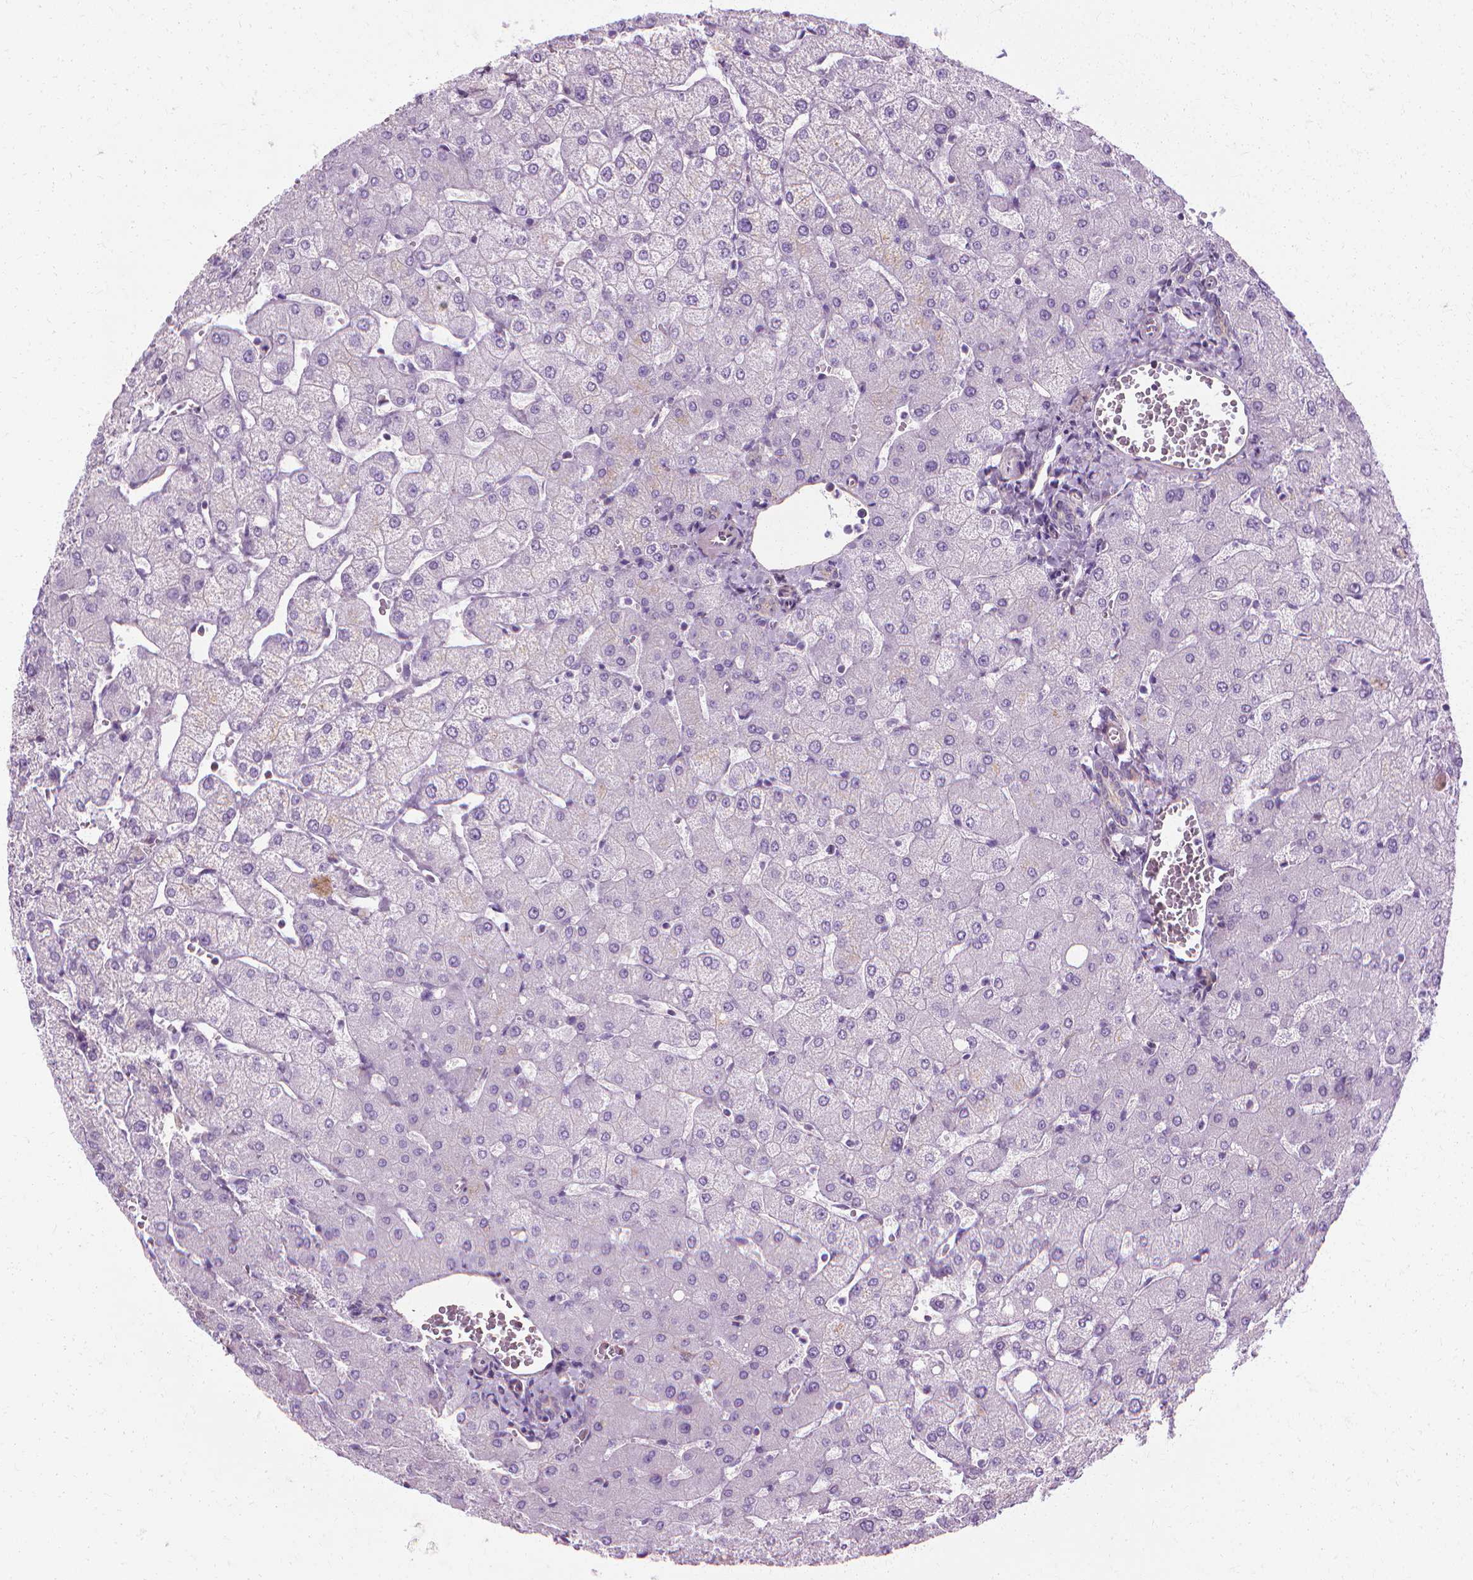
{"staining": {"intensity": "negative", "quantity": "none", "location": "none"}, "tissue": "liver", "cell_type": "Cholangiocytes", "image_type": "normal", "snomed": [{"axis": "morphology", "description": "Normal tissue, NOS"}, {"axis": "topography", "description": "Liver"}], "caption": "Human liver stained for a protein using immunohistochemistry displays no expression in cholangiocytes.", "gene": "CFAP157", "patient": {"sex": "female", "age": 54}}